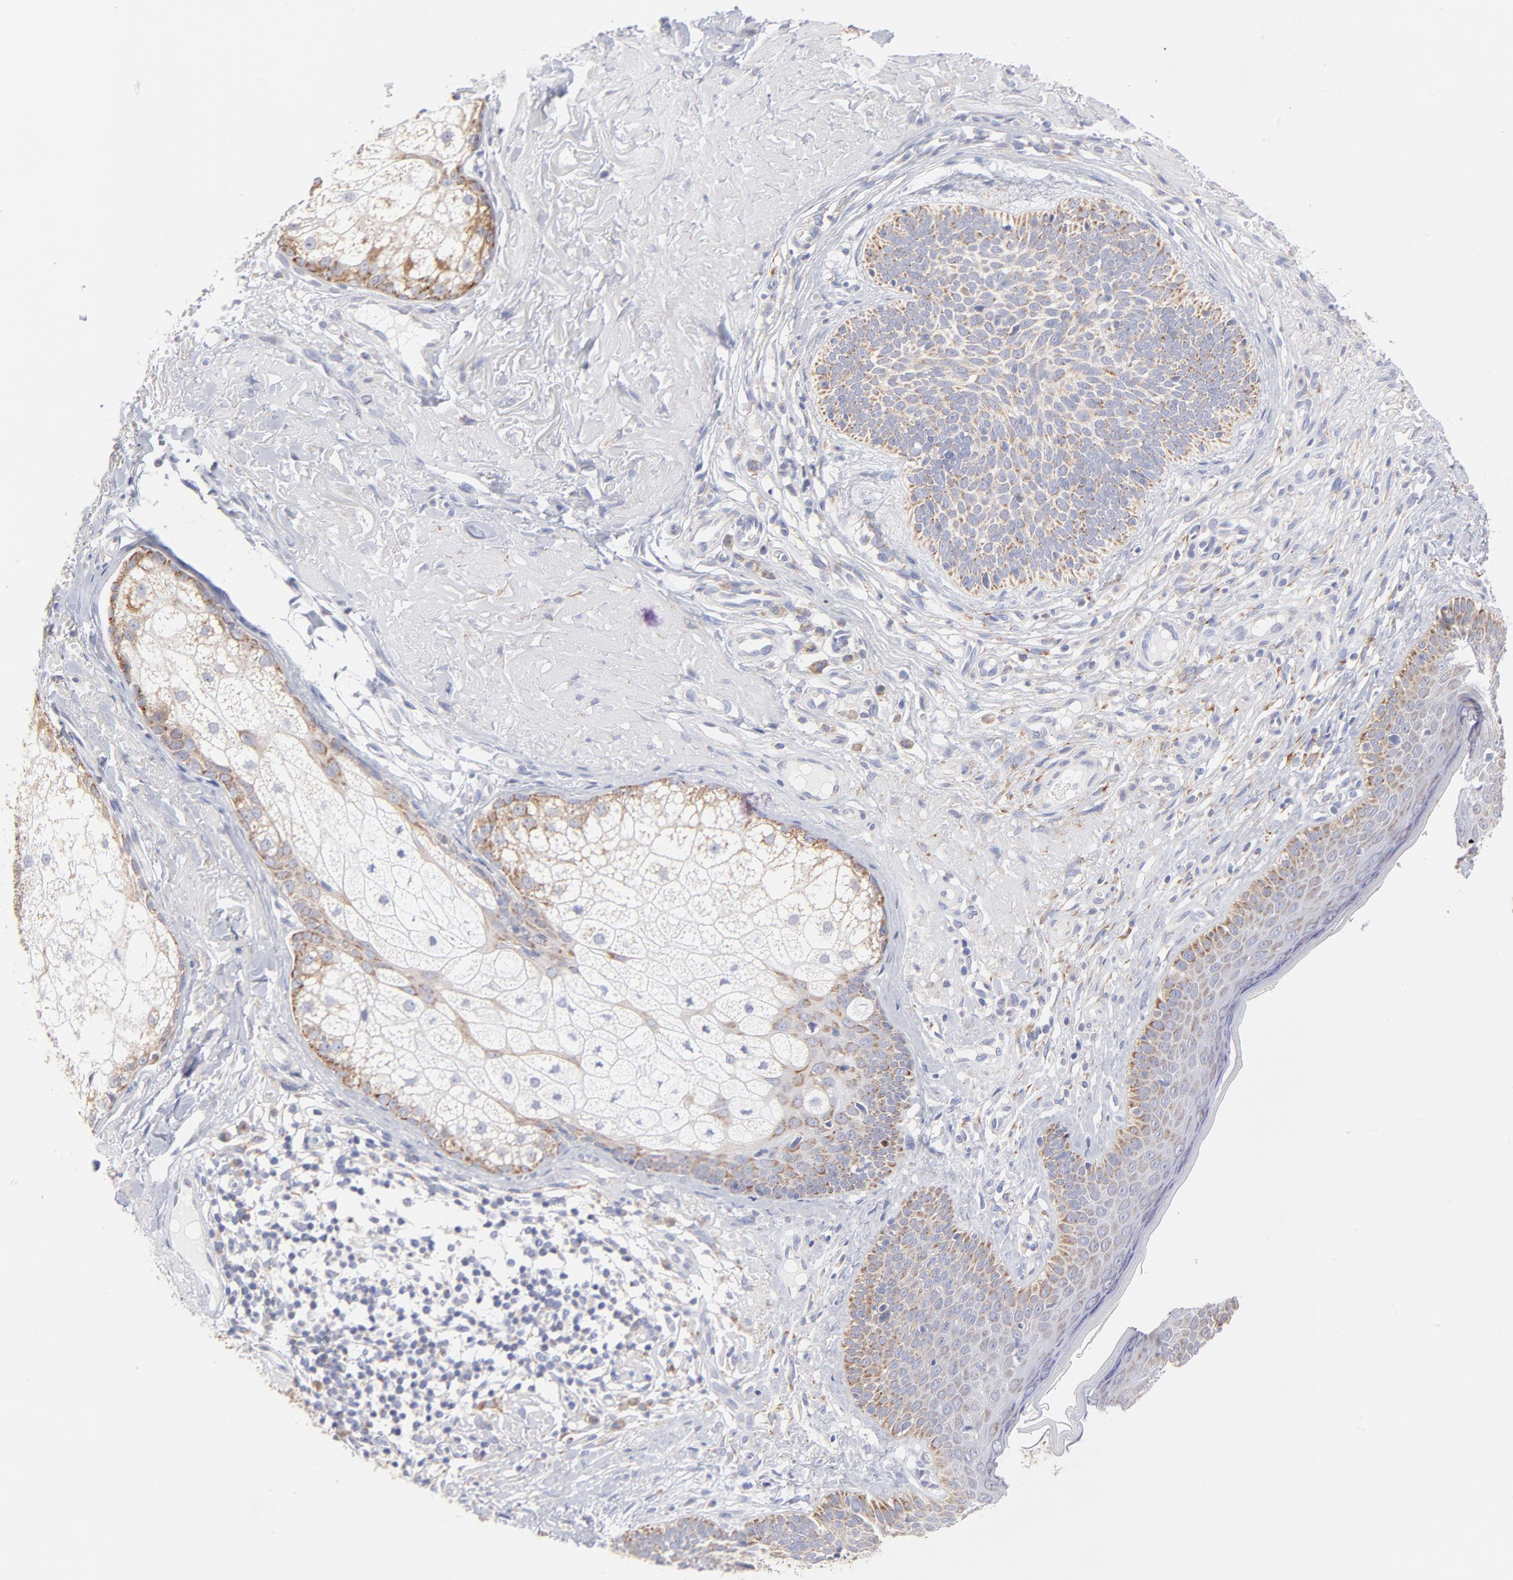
{"staining": {"intensity": "weak", "quantity": "<25%", "location": "cytoplasmic/membranous"}, "tissue": "skin cancer", "cell_type": "Tumor cells", "image_type": "cancer", "snomed": [{"axis": "morphology", "description": "Basal cell carcinoma"}, {"axis": "topography", "description": "Skin"}], "caption": "High power microscopy photomicrograph of an IHC histopathology image of skin cancer, revealing no significant staining in tumor cells. The staining is performed using DAB brown chromogen with nuclei counter-stained in using hematoxylin.", "gene": "TIMM8A", "patient": {"sex": "male", "age": 74}}